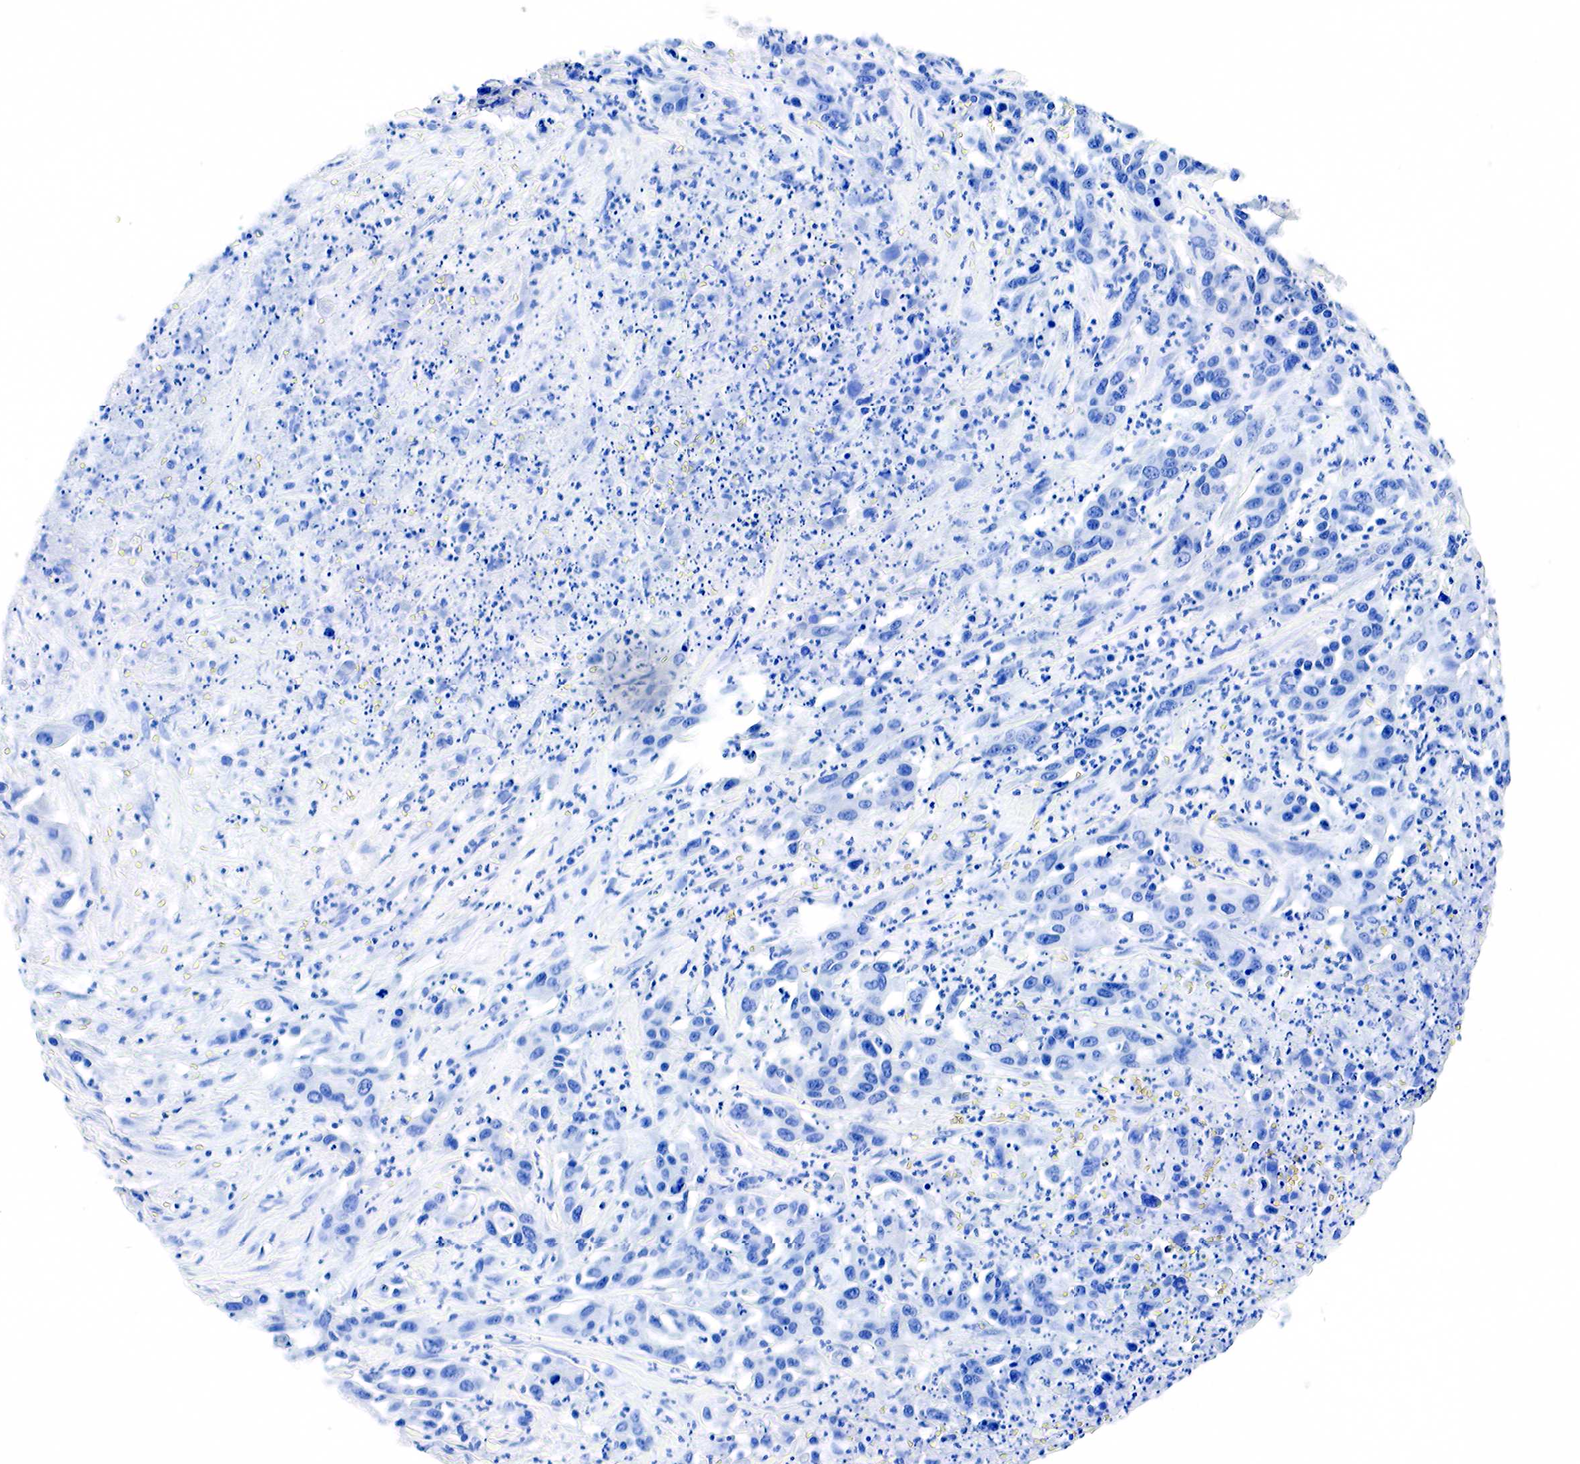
{"staining": {"intensity": "negative", "quantity": "none", "location": "none"}, "tissue": "urothelial cancer", "cell_type": "Tumor cells", "image_type": "cancer", "snomed": [{"axis": "morphology", "description": "Urothelial carcinoma, High grade"}, {"axis": "topography", "description": "Urinary bladder"}], "caption": "A high-resolution histopathology image shows IHC staining of high-grade urothelial carcinoma, which exhibits no significant positivity in tumor cells.", "gene": "ACP3", "patient": {"sex": "male", "age": 86}}